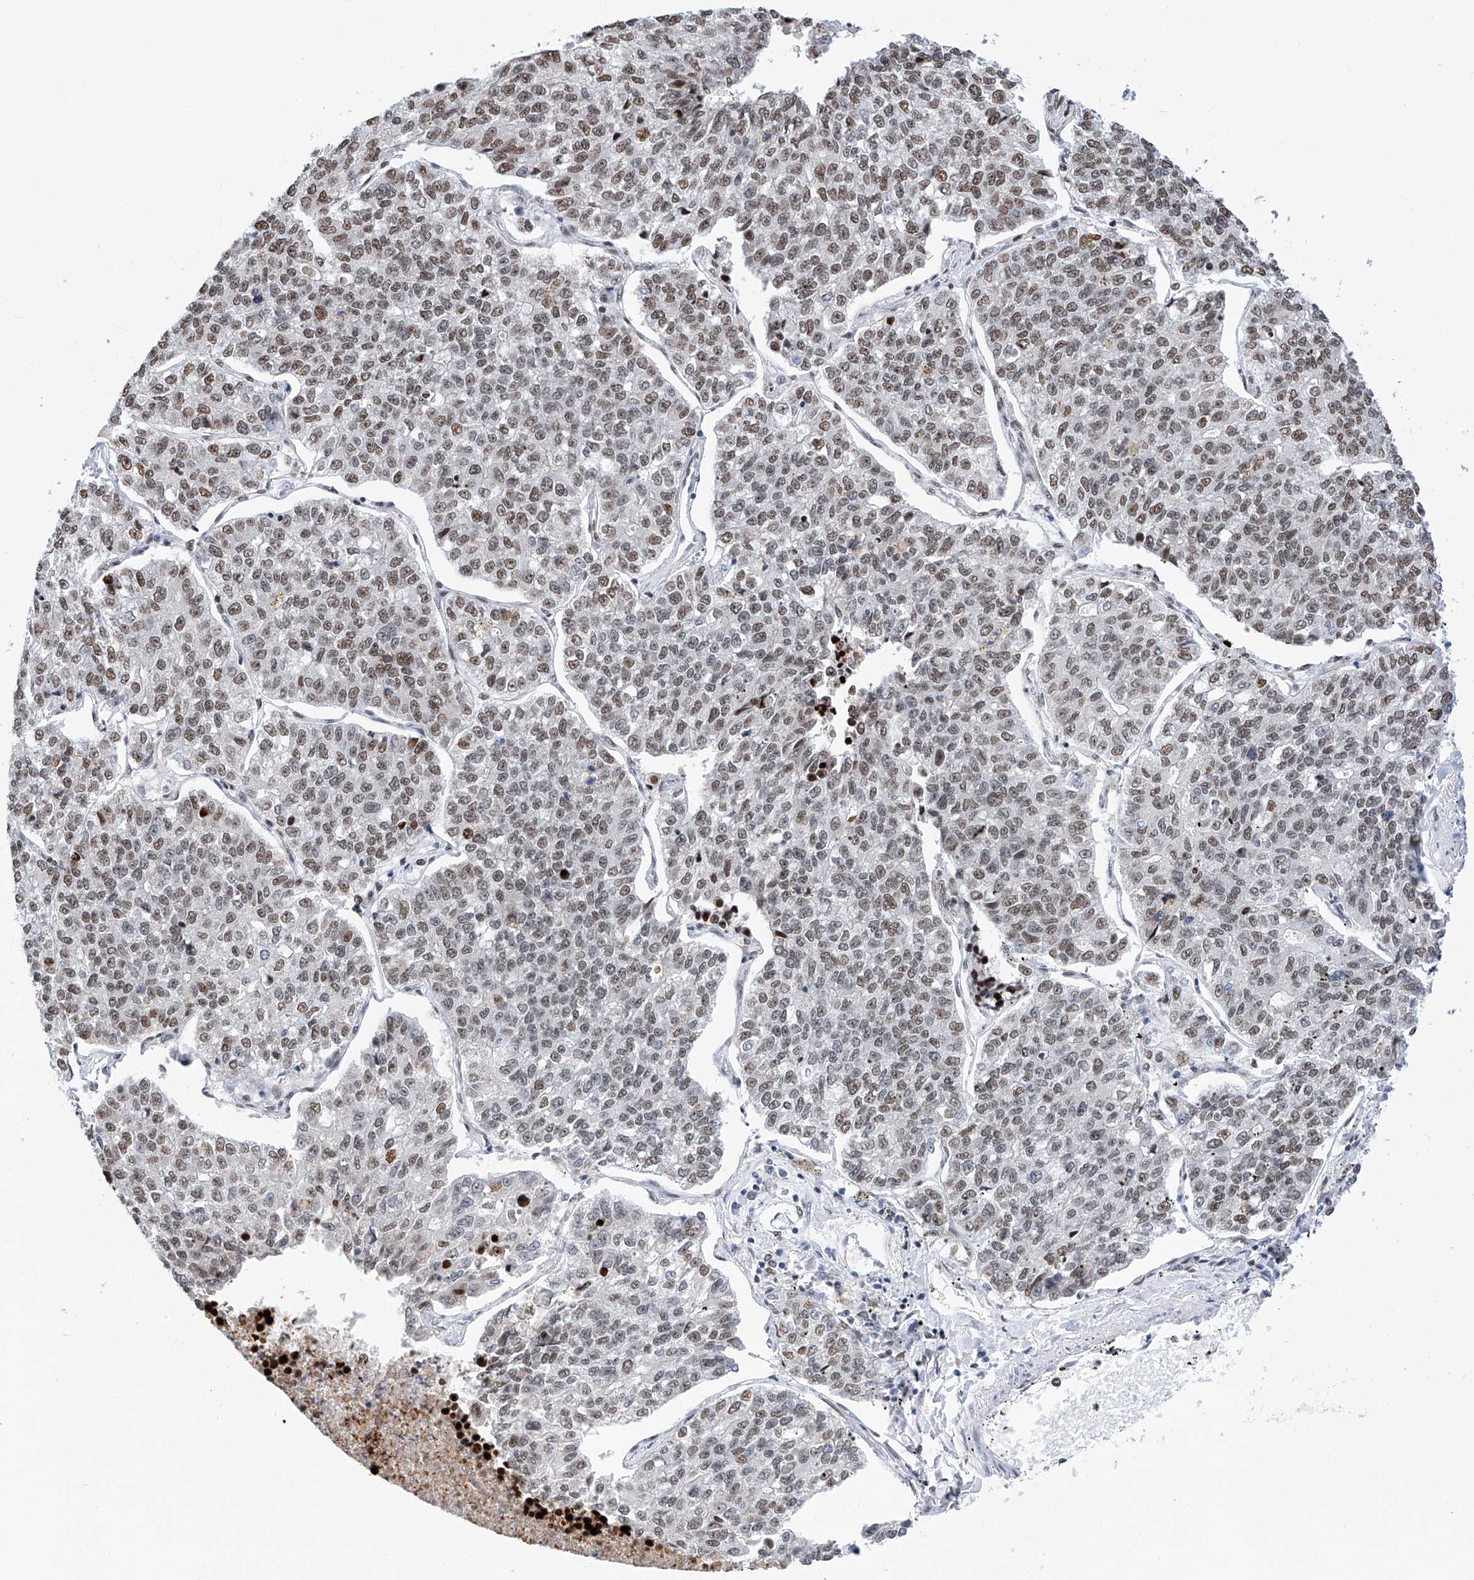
{"staining": {"intensity": "moderate", "quantity": "25%-75%", "location": "nuclear"}, "tissue": "lung cancer", "cell_type": "Tumor cells", "image_type": "cancer", "snomed": [{"axis": "morphology", "description": "Adenocarcinoma, NOS"}, {"axis": "topography", "description": "Lung"}], "caption": "The micrograph shows a brown stain indicating the presence of a protein in the nuclear of tumor cells in lung adenocarcinoma.", "gene": "SRSF6", "patient": {"sex": "male", "age": 49}}